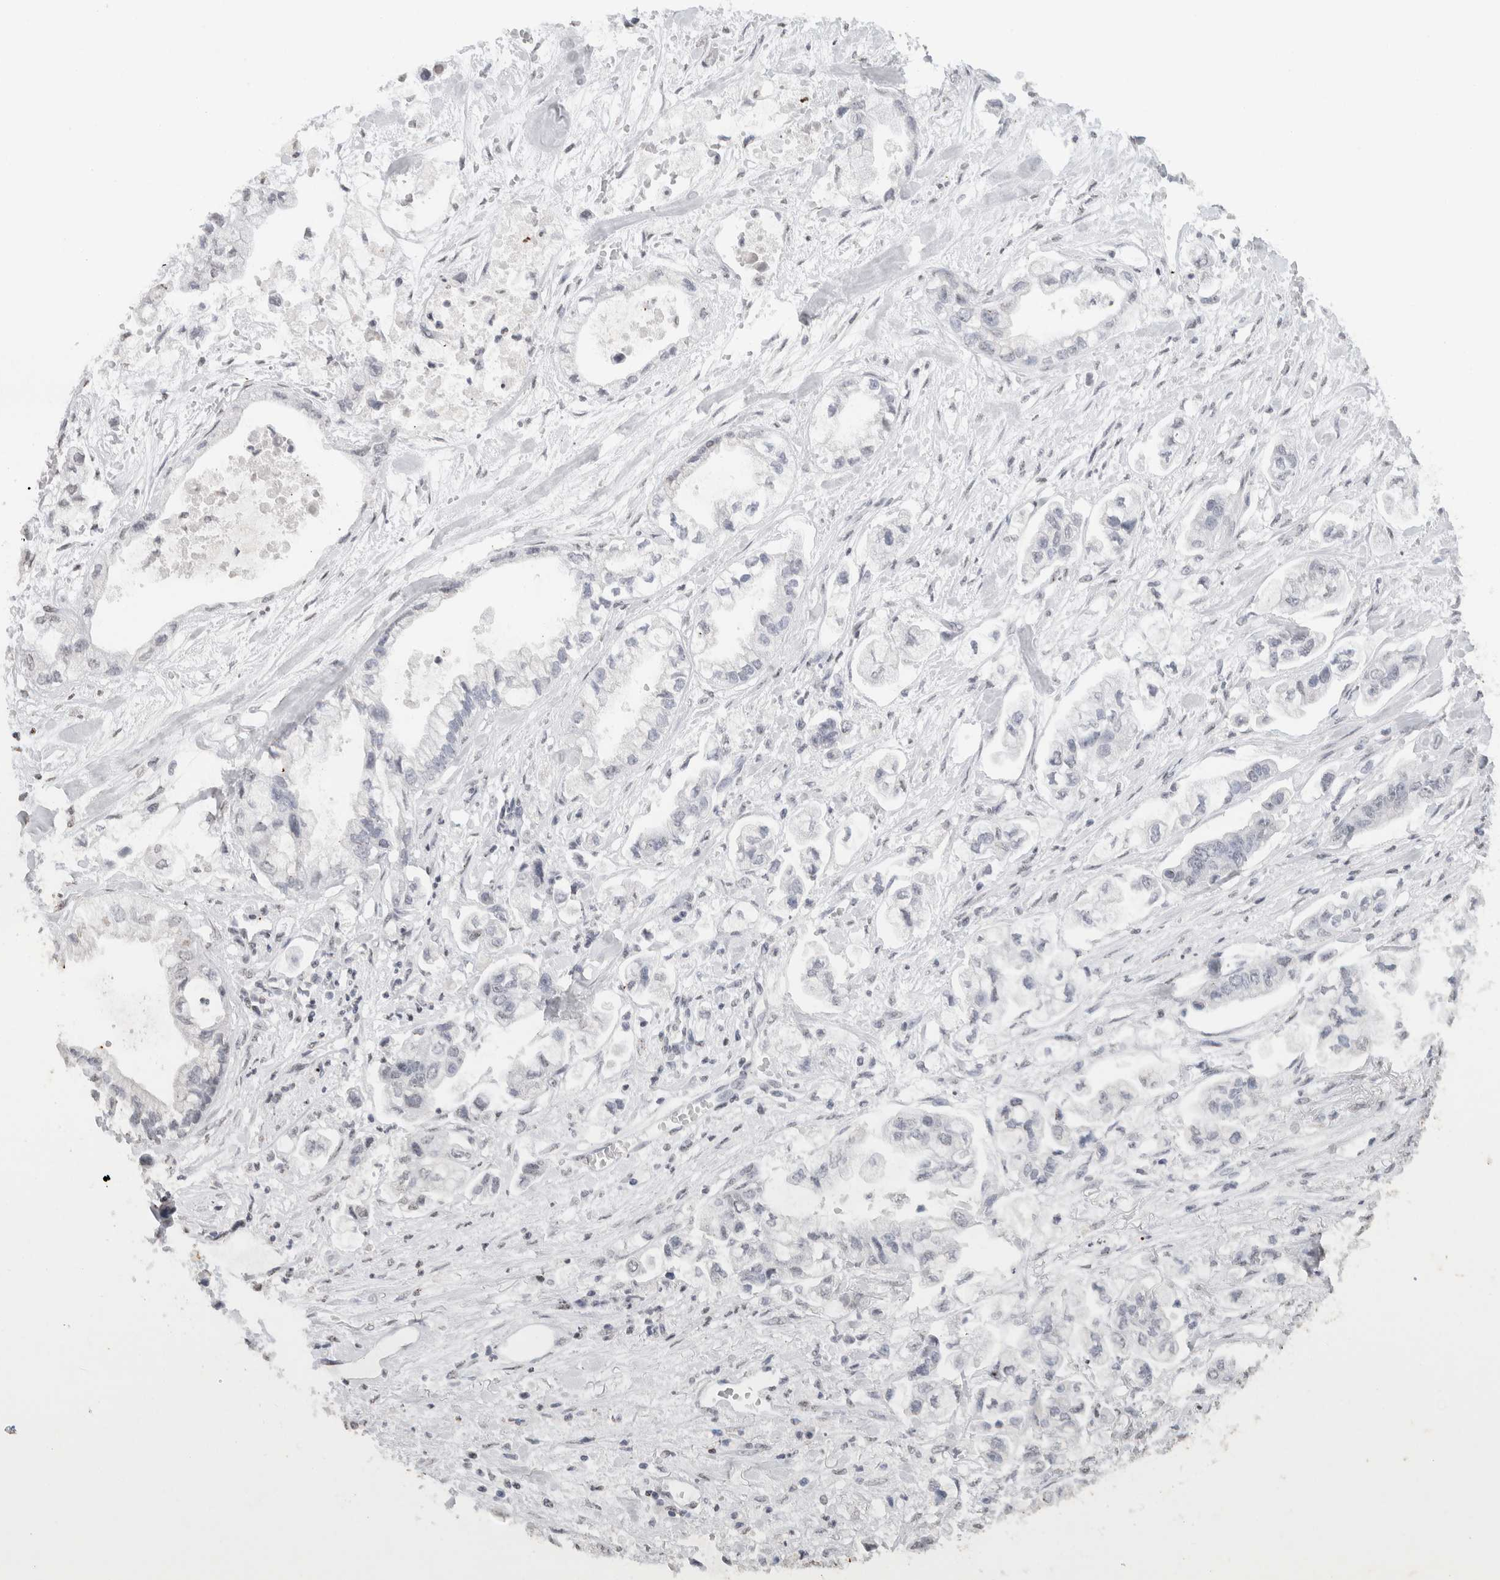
{"staining": {"intensity": "negative", "quantity": "none", "location": "none"}, "tissue": "stomach cancer", "cell_type": "Tumor cells", "image_type": "cancer", "snomed": [{"axis": "morphology", "description": "Normal tissue, NOS"}, {"axis": "morphology", "description": "Adenocarcinoma, NOS"}, {"axis": "topography", "description": "Stomach"}], "caption": "Tumor cells show no significant staining in stomach adenocarcinoma.", "gene": "CNTN1", "patient": {"sex": "male", "age": 62}}